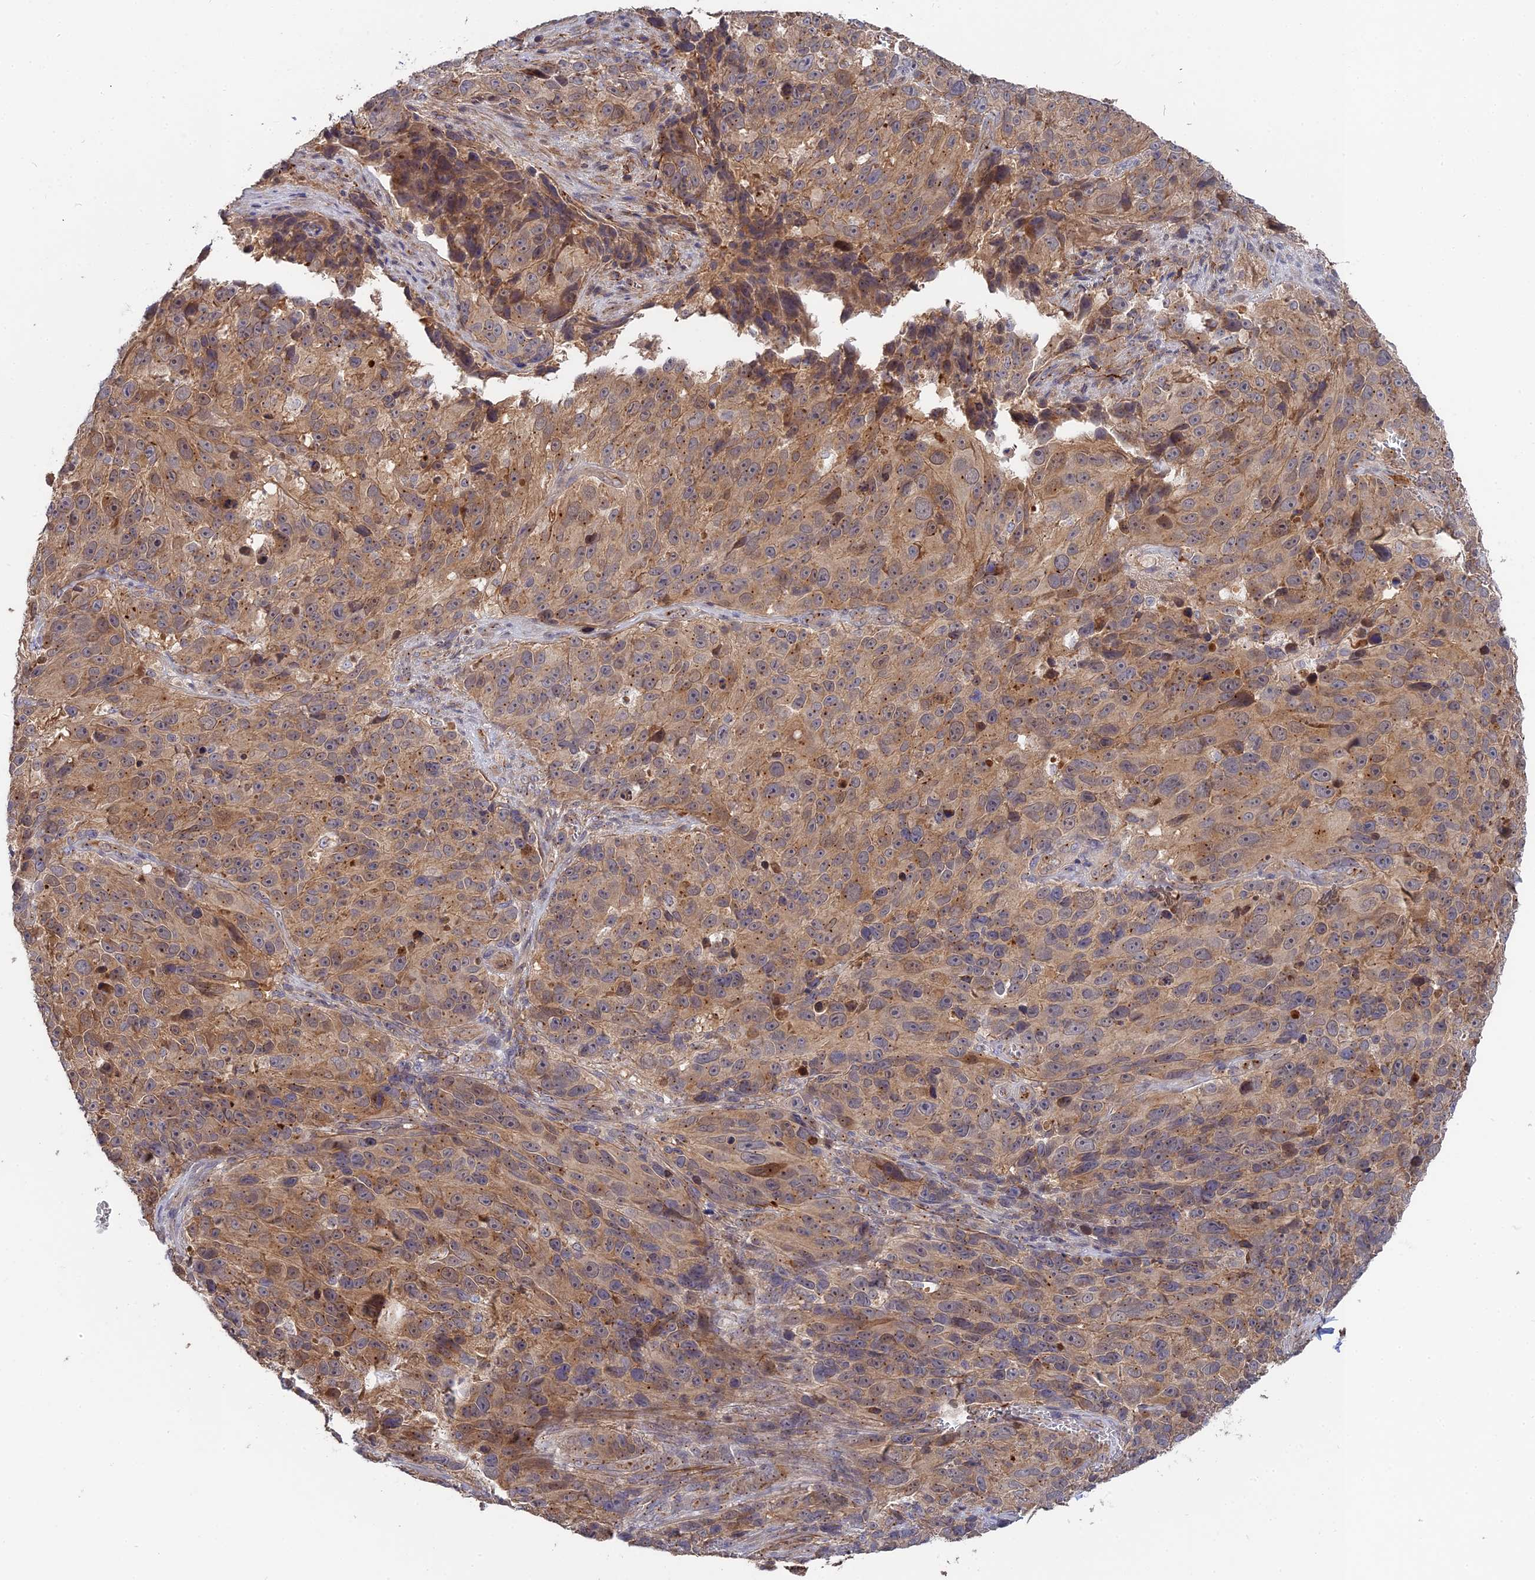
{"staining": {"intensity": "moderate", "quantity": ">75%", "location": "cytoplasmic/membranous"}, "tissue": "melanoma", "cell_type": "Tumor cells", "image_type": "cancer", "snomed": [{"axis": "morphology", "description": "Malignant melanoma, NOS"}, {"axis": "topography", "description": "Skin"}], "caption": "Moderate cytoplasmic/membranous positivity is identified in about >75% of tumor cells in melanoma.", "gene": "RPIA", "patient": {"sex": "male", "age": 84}}